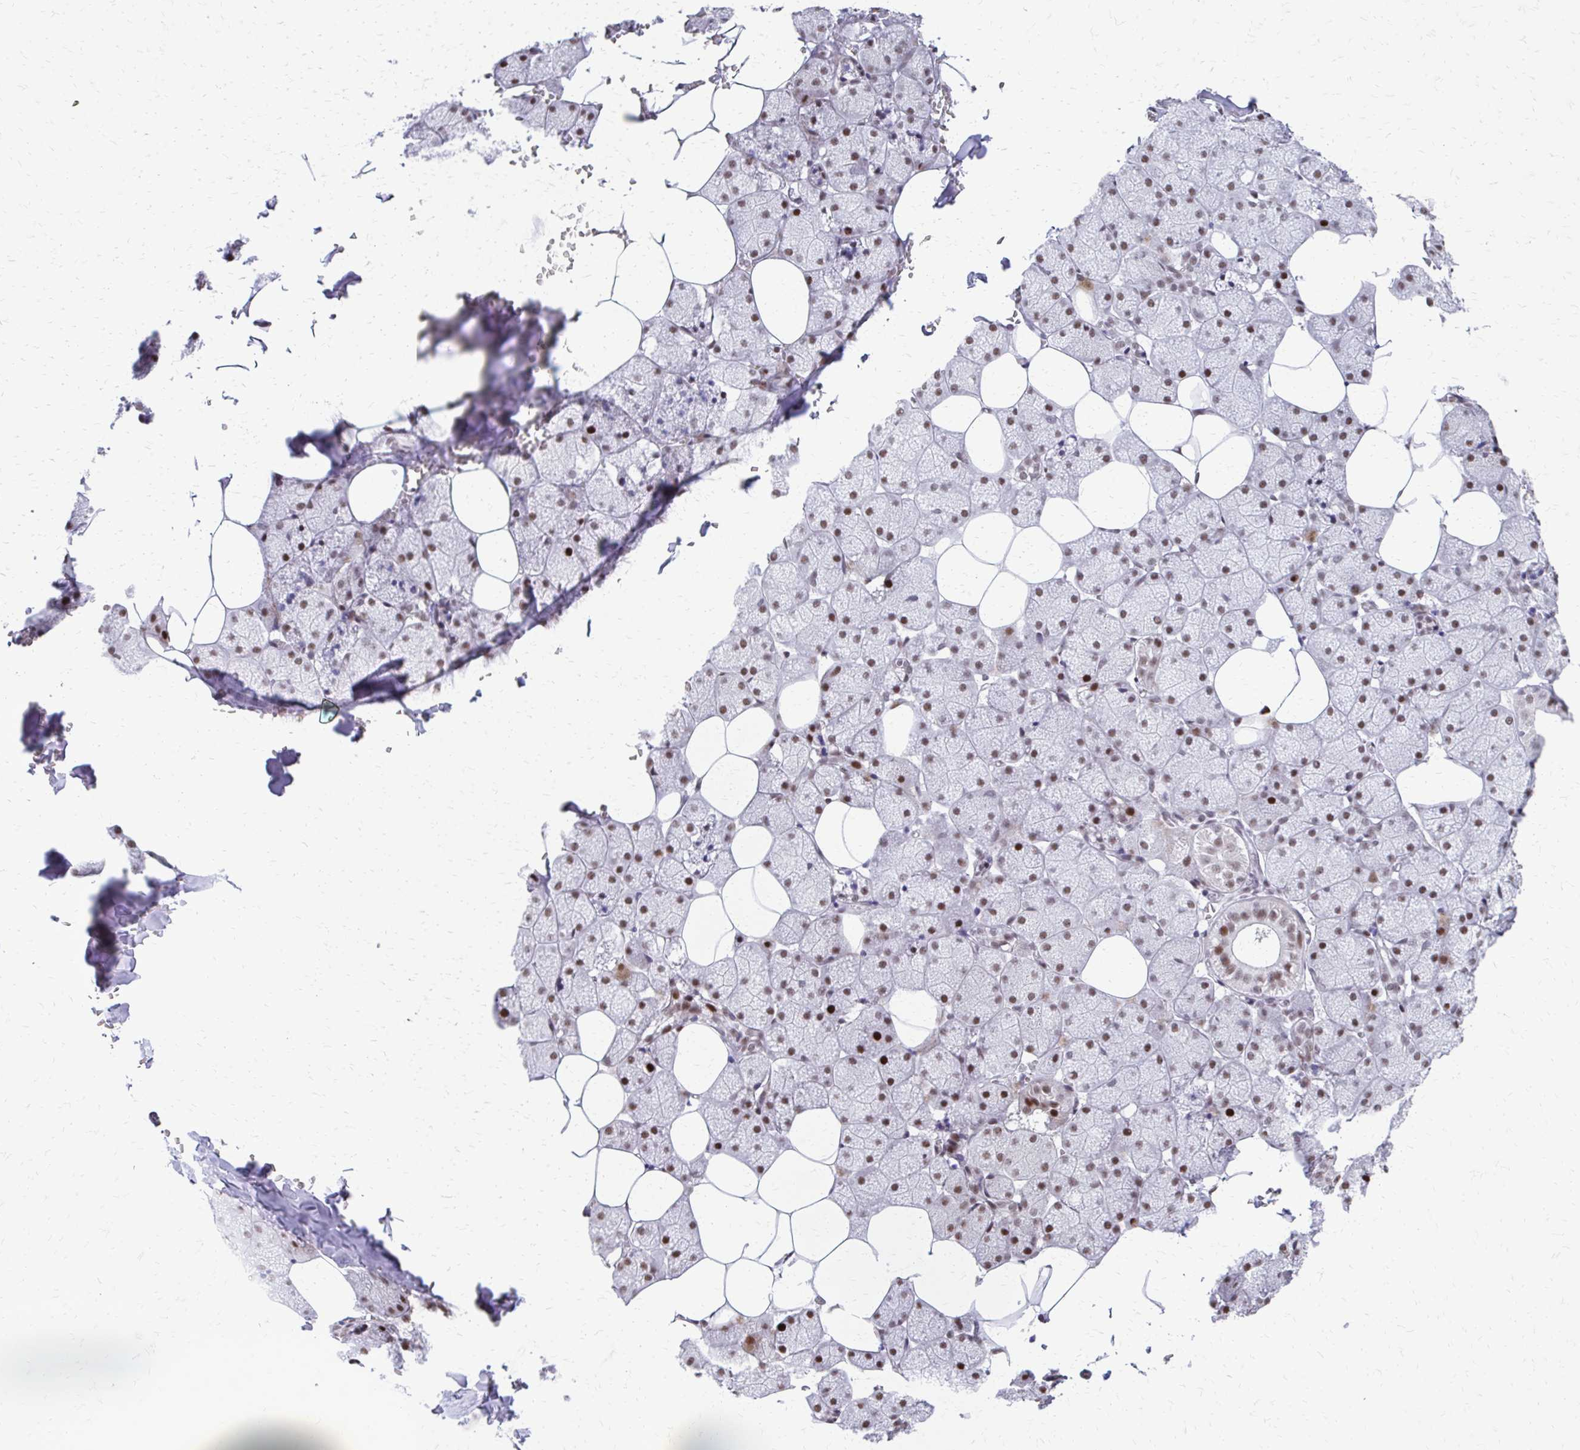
{"staining": {"intensity": "moderate", "quantity": "25%-75%", "location": "nuclear"}, "tissue": "salivary gland", "cell_type": "Glandular cells", "image_type": "normal", "snomed": [{"axis": "morphology", "description": "Normal tissue, NOS"}, {"axis": "topography", "description": "Salivary gland"}, {"axis": "topography", "description": "Peripheral nerve tissue"}], "caption": "Protein expression by immunohistochemistry (IHC) shows moderate nuclear positivity in approximately 25%-75% of glandular cells in unremarkable salivary gland. The staining was performed using DAB to visualize the protein expression in brown, while the nuclei were stained in blue with hematoxylin (Magnification: 20x).", "gene": "SS18", "patient": {"sex": "male", "age": 38}}